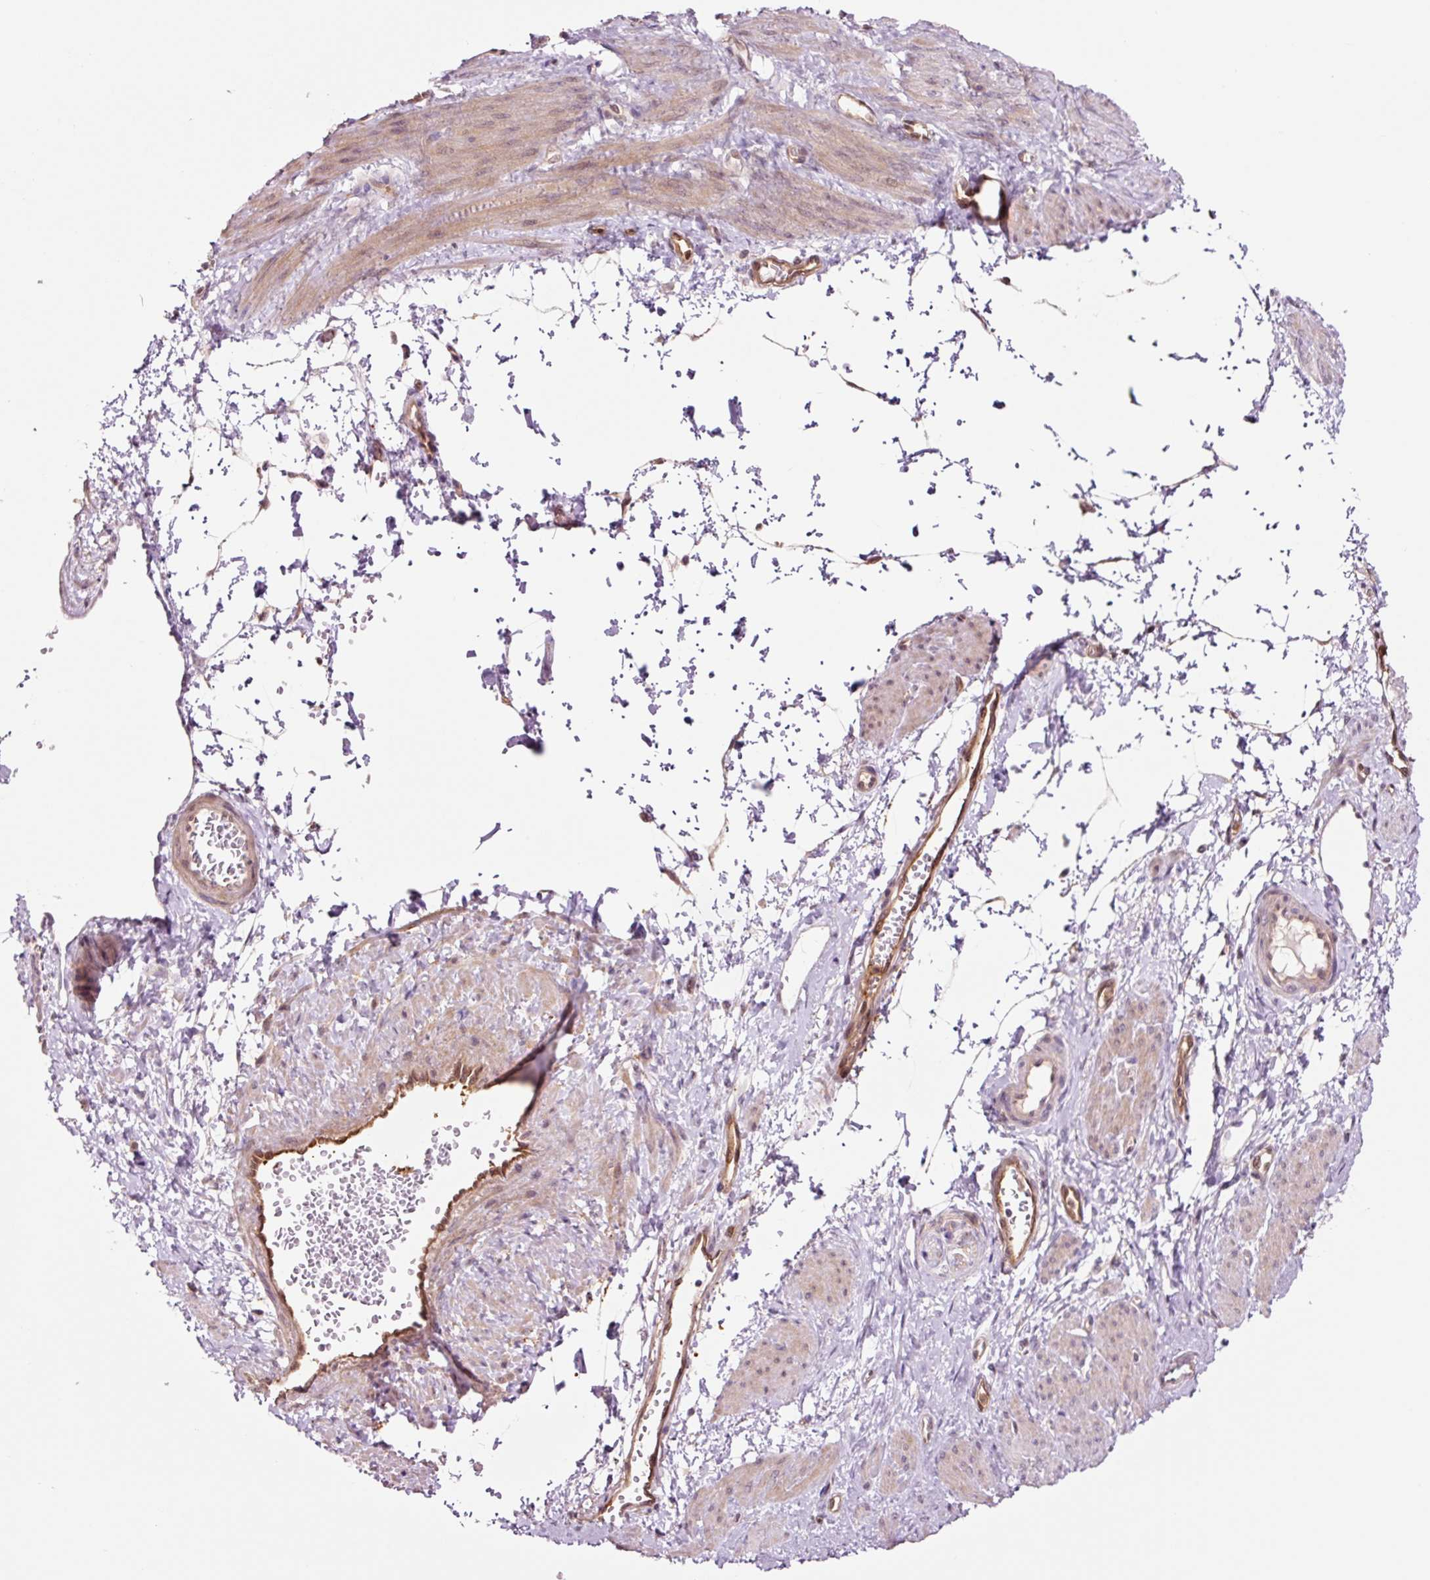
{"staining": {"intensity": "moderate", "quantity": "25%-75%", "location": "cytoplasmic/membranous,nuclear"}, "tissue": "smooth muscle", "cell_type": "Smooth muscle cells", "image_type": "normal", "snomed": [{"axis": "morphology", "description": "Normal tissue, NOS"}, {"axis": "topography", "description": "Smooth muscle"}, {"axis": "topography", "description": "Uterus"}], "caption": "Protein expression analysis of benign smooth muscle exhibits moderate cytoplasmic/membranous,nuclear positivity in about 25%-75% of smooth muscle cells.", "gene": "FBXL14", "patient": {"sex": "female", "age": 39}}